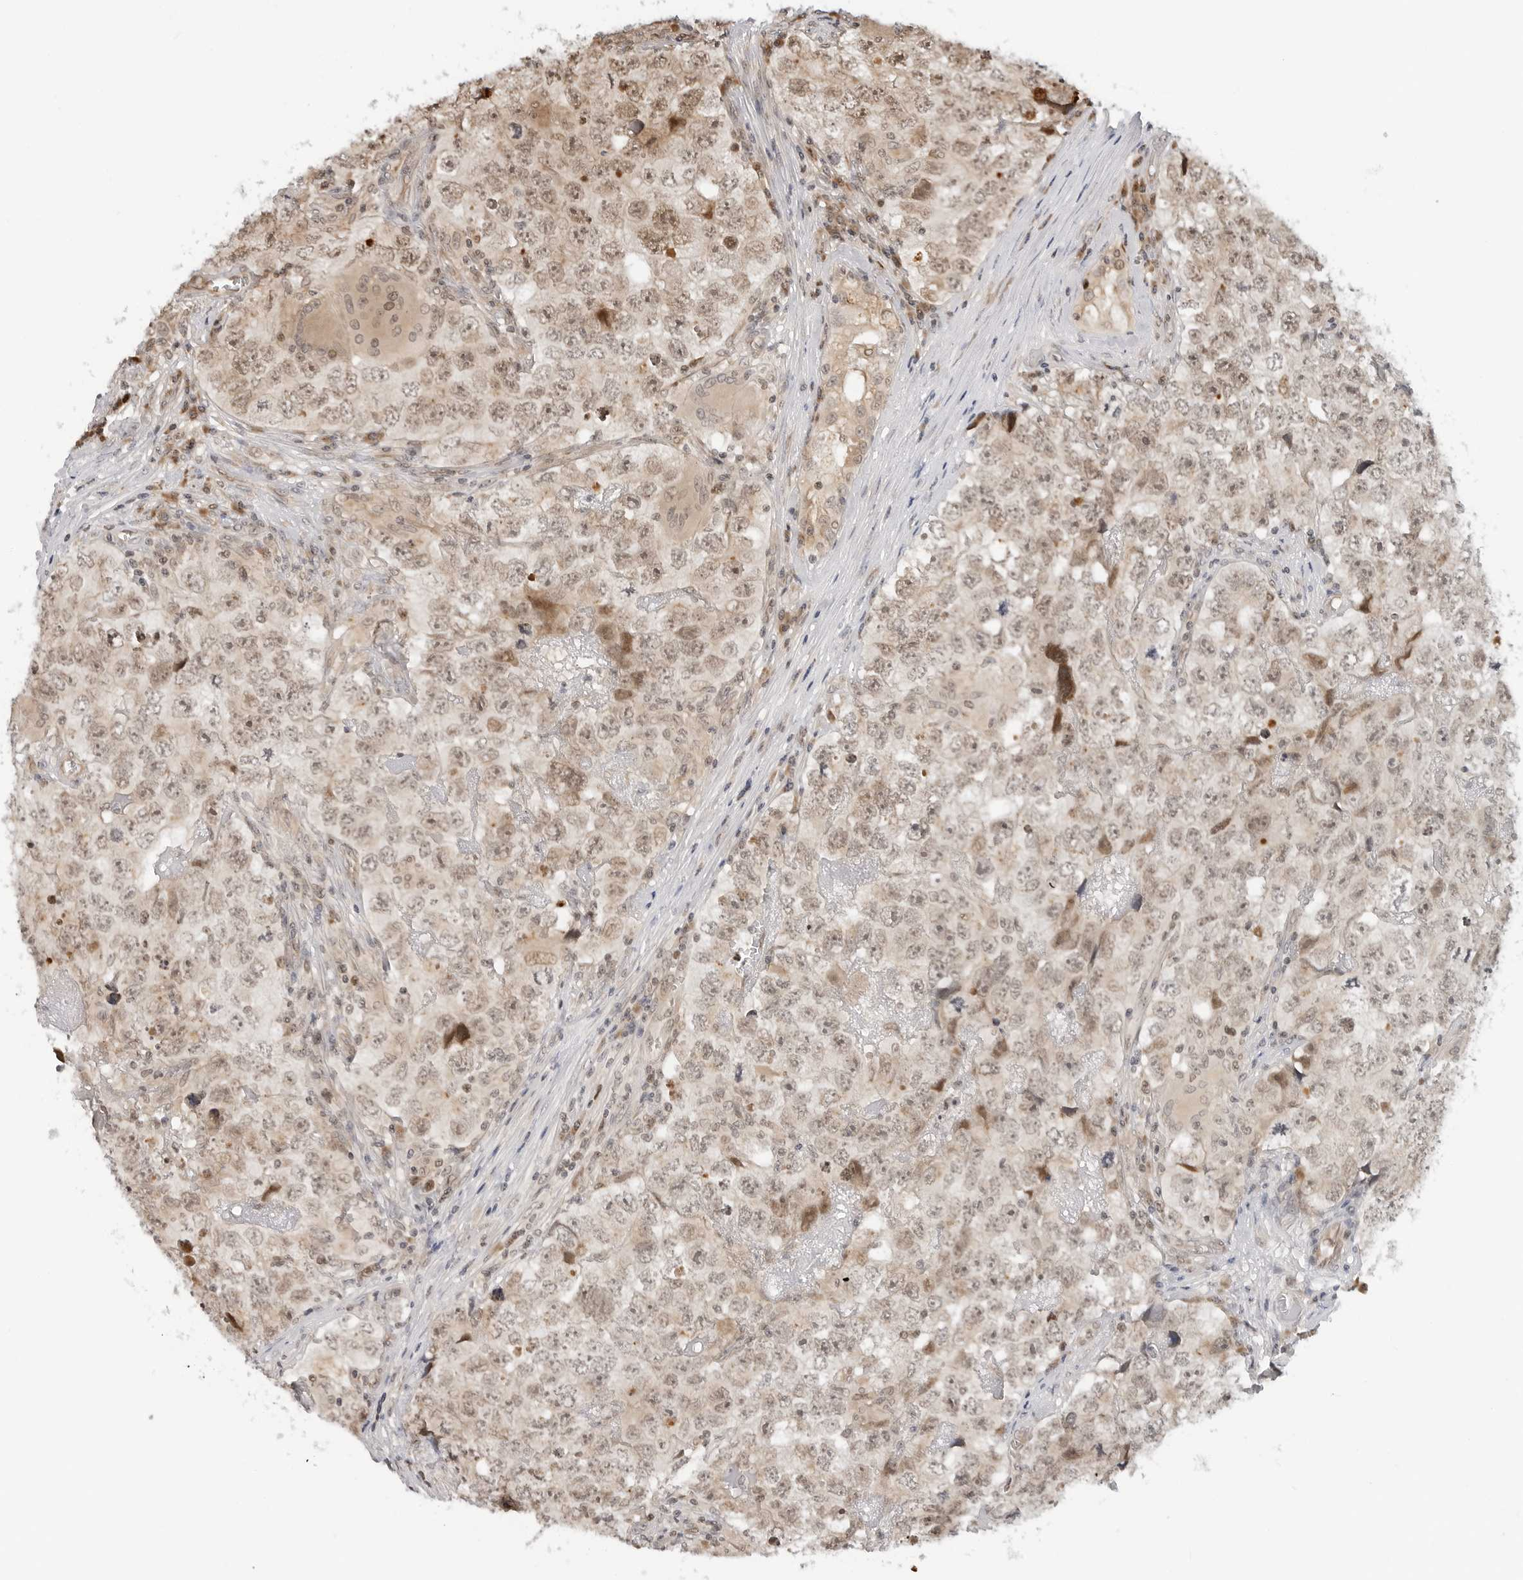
{"staining": {"intensity": "weak", "quantity": ">75%", "location": "cytoplasmic/membranous,nuclear"}, "tissue": "testis cancer", "cell_type": "Tumor cells", "image_type": "cancer", "snomed": [{"axis": "morphology", "description": "Seminoma, NOS"}, {"axis": "morphology", "description": "Carcinoma, Embryonal, NOS"}, {"axis": "topography", "description": "Testis"}], "caption": "This is a micrograph of IHC staining of seminoma (testis), which shows weak expression in the cytoplasmic/membranous and nuclear of tumor cells.", "gene": "TIPRL", "patient": {"sex": "male", "age": 43}}